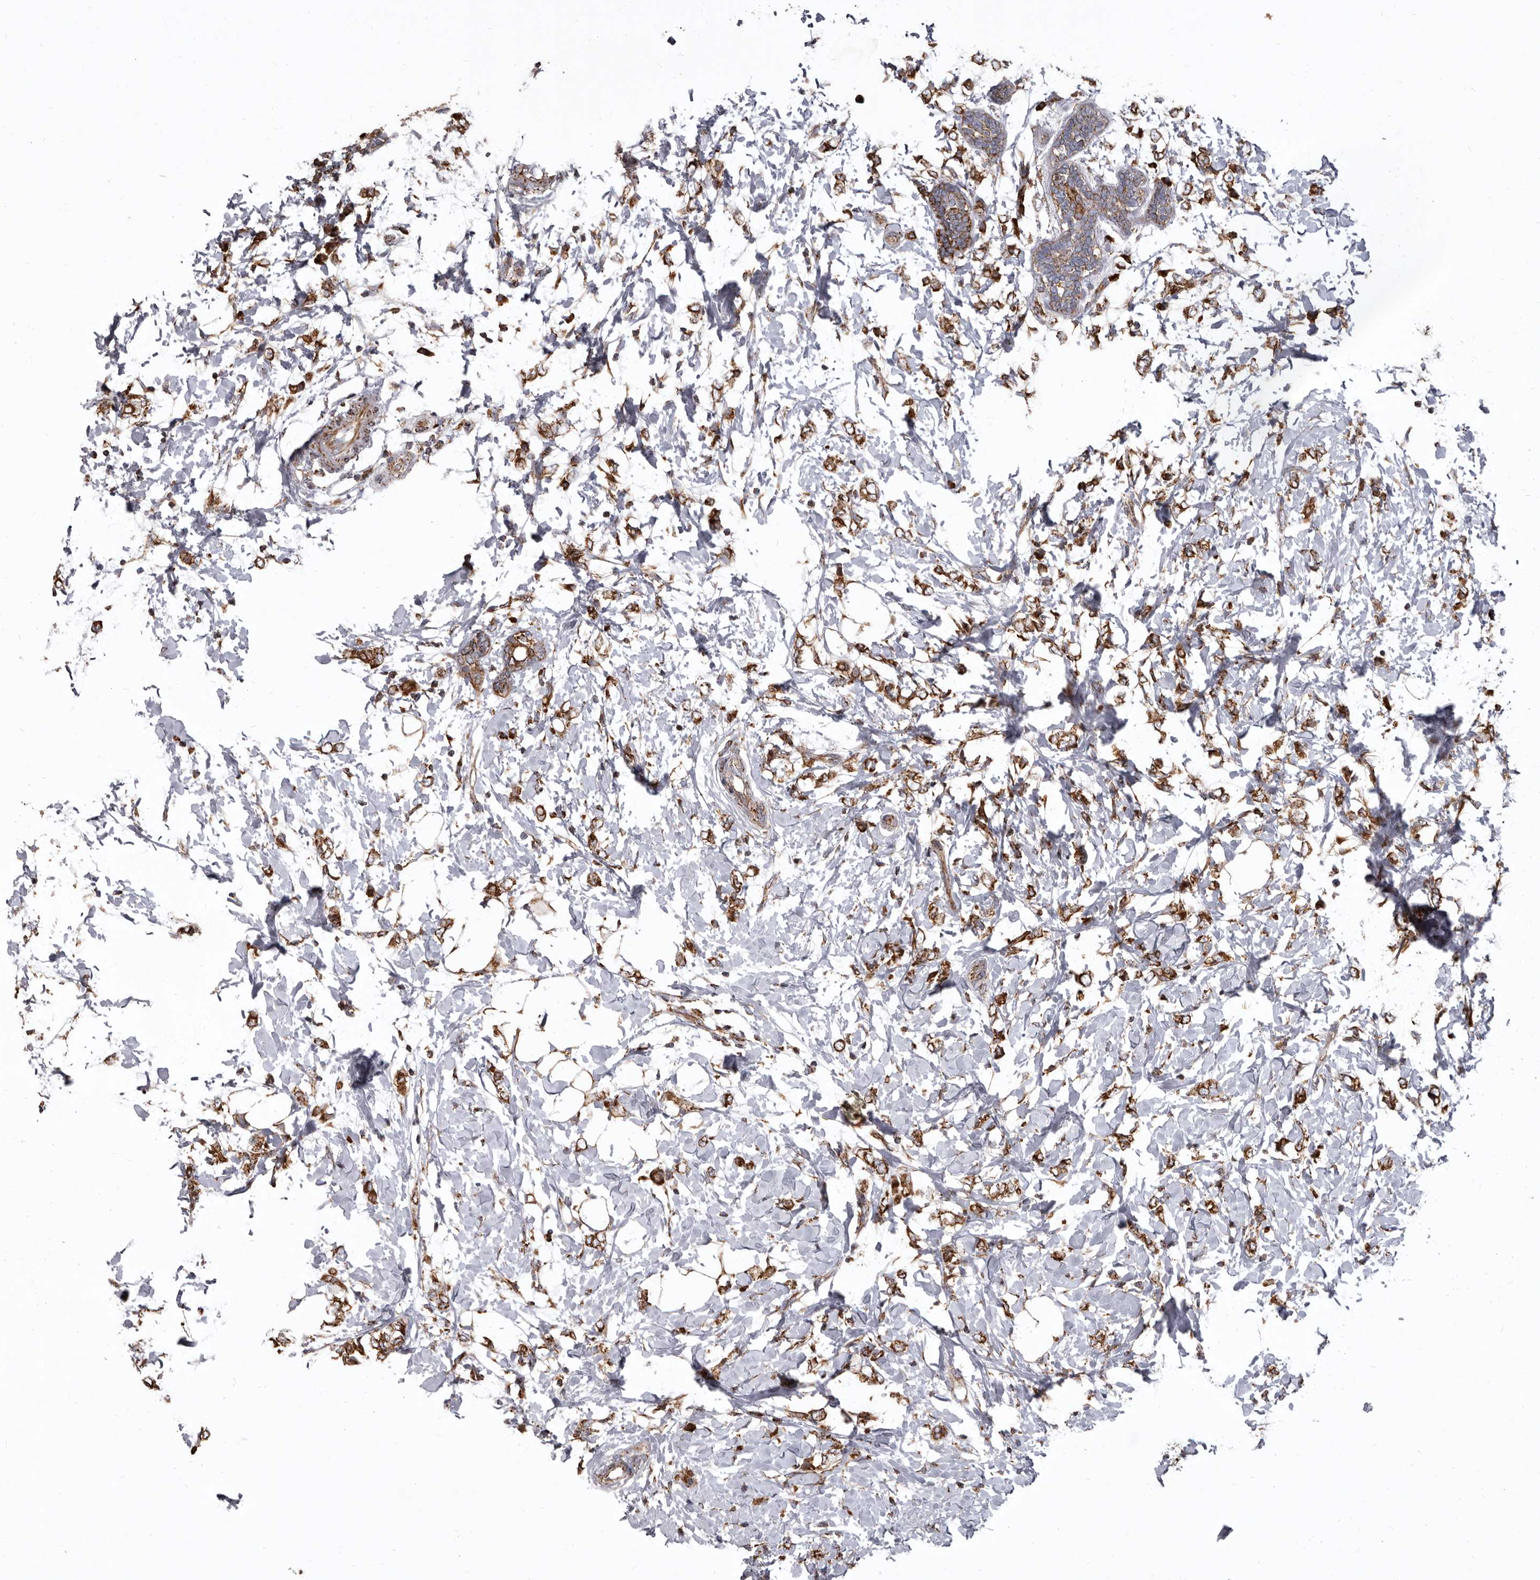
{"staining": {"intensity": "strong", "quantity": ">75%", "location": "cytoplasmic/membranous"}, "tissue": "breast cancer", "cell_type": "Tumor cells", "image_type": "cancer", "snomed": [{"axis": "morphology", "description": "Normal tissue, NOS"}, {"axis": "morphology", "description": "Lobular carcinoma"}, {"axis": "topography", "description": "Breast"}], "caption": "Immunohistochemical staining of human lobular carcinoma (breast) displays high levels of strong cytoplasmic/membranous protein expression in approximately >75% of tumor cells.", "gene": "CDK5RAP3", "patient": {"sex": "female", "age": 47}}